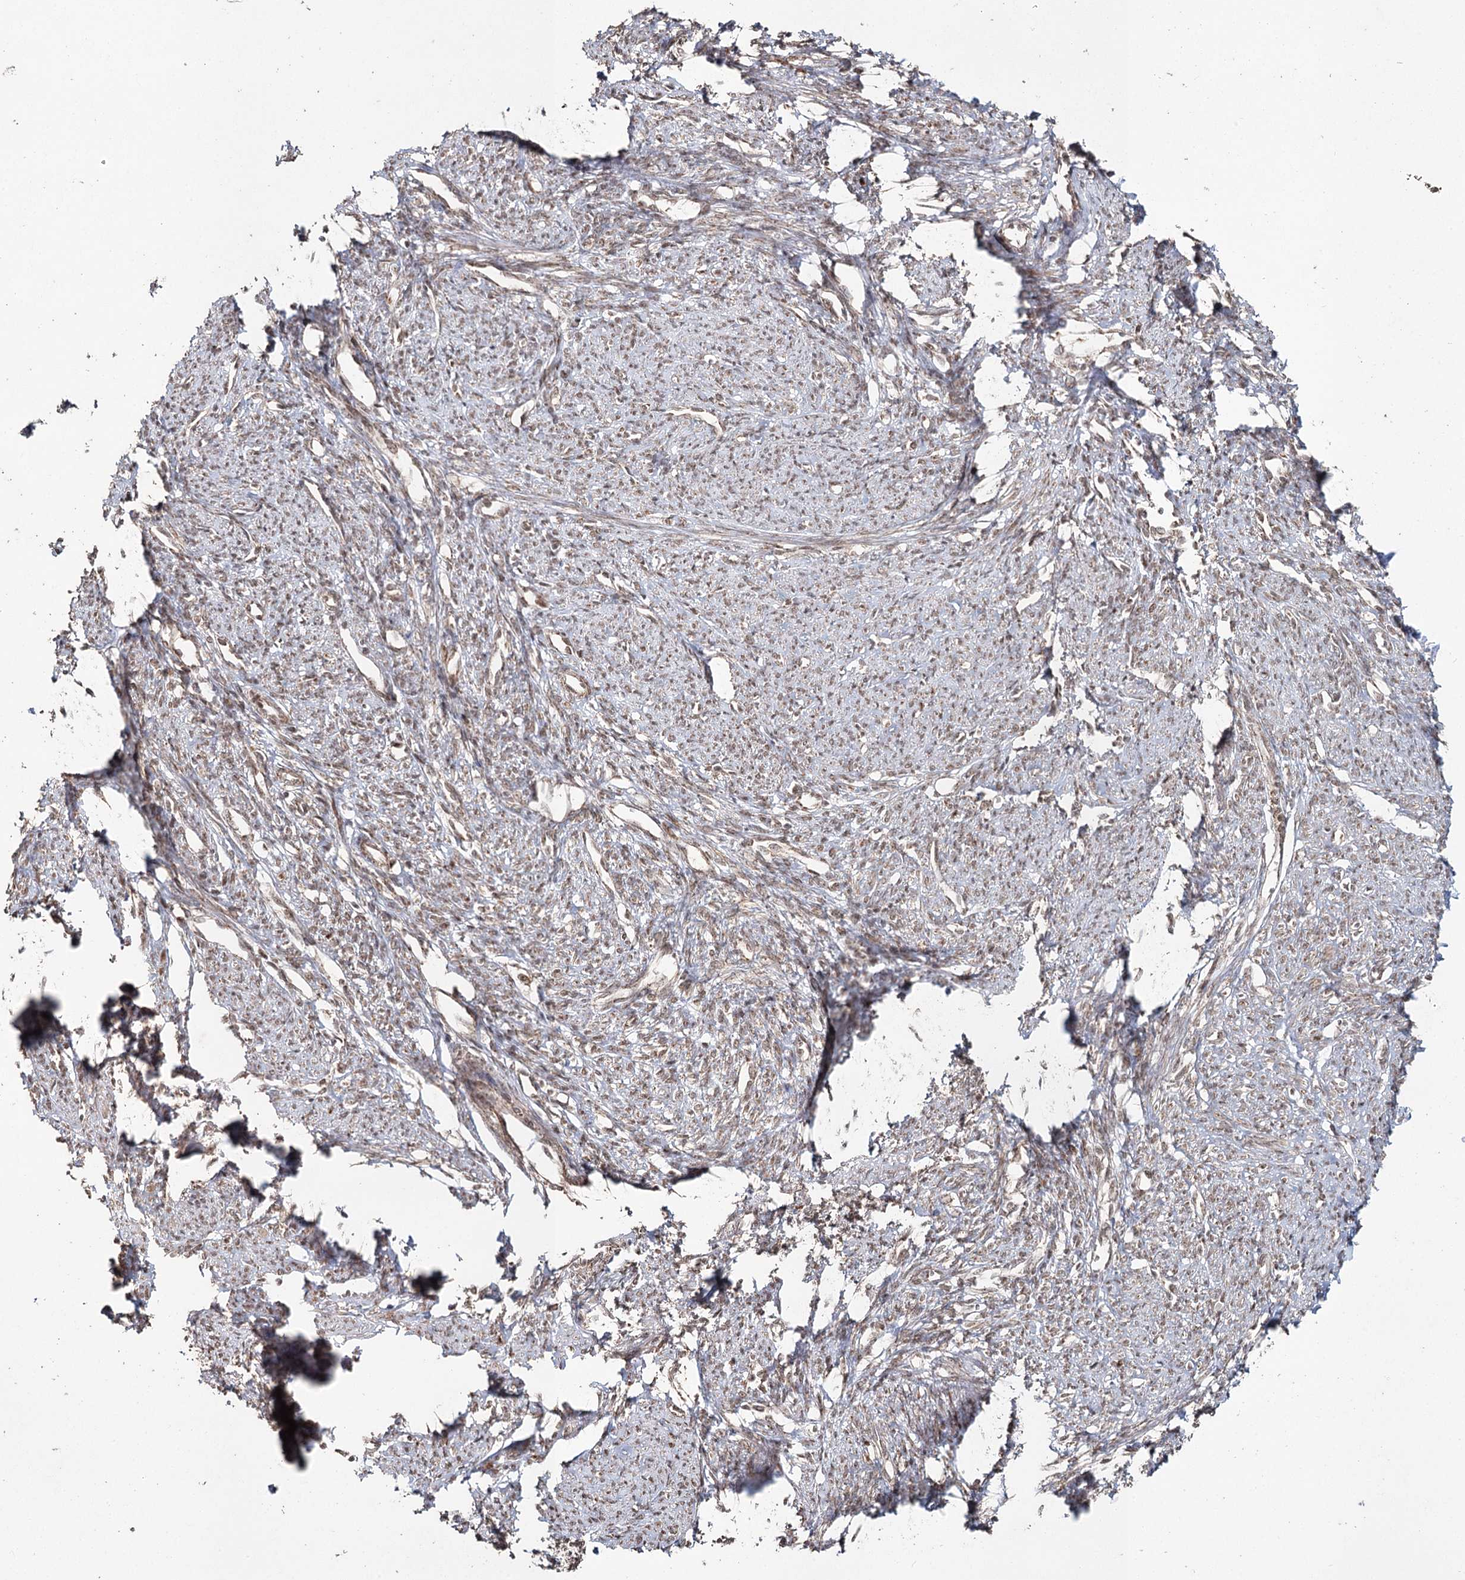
{"staining": {"intensity": "moderate", "quantity": ">75%", "location": "cytoplasmic/membranous,nuclear"}, "tissue": "smooth muscle", "cell_type": "Smooth muscle cells", "image_type": "normal", "snomed": [{"axis": "morphology", "description": "Normal tissue, NOS"}, {"axis": "topography", "description": "Smooth muscle"}, {"axis": "topography", "description": "Uterus"}], "caption": "Immunohistochemical staining of benign human smooth muscle demonstrates medium levels of moderate cytoplasmic/membranous,nuclear staining in about >75% of smooth muscle cells.", "gene": "PDHX", "patient": {"sex": "female", "age": 59}}